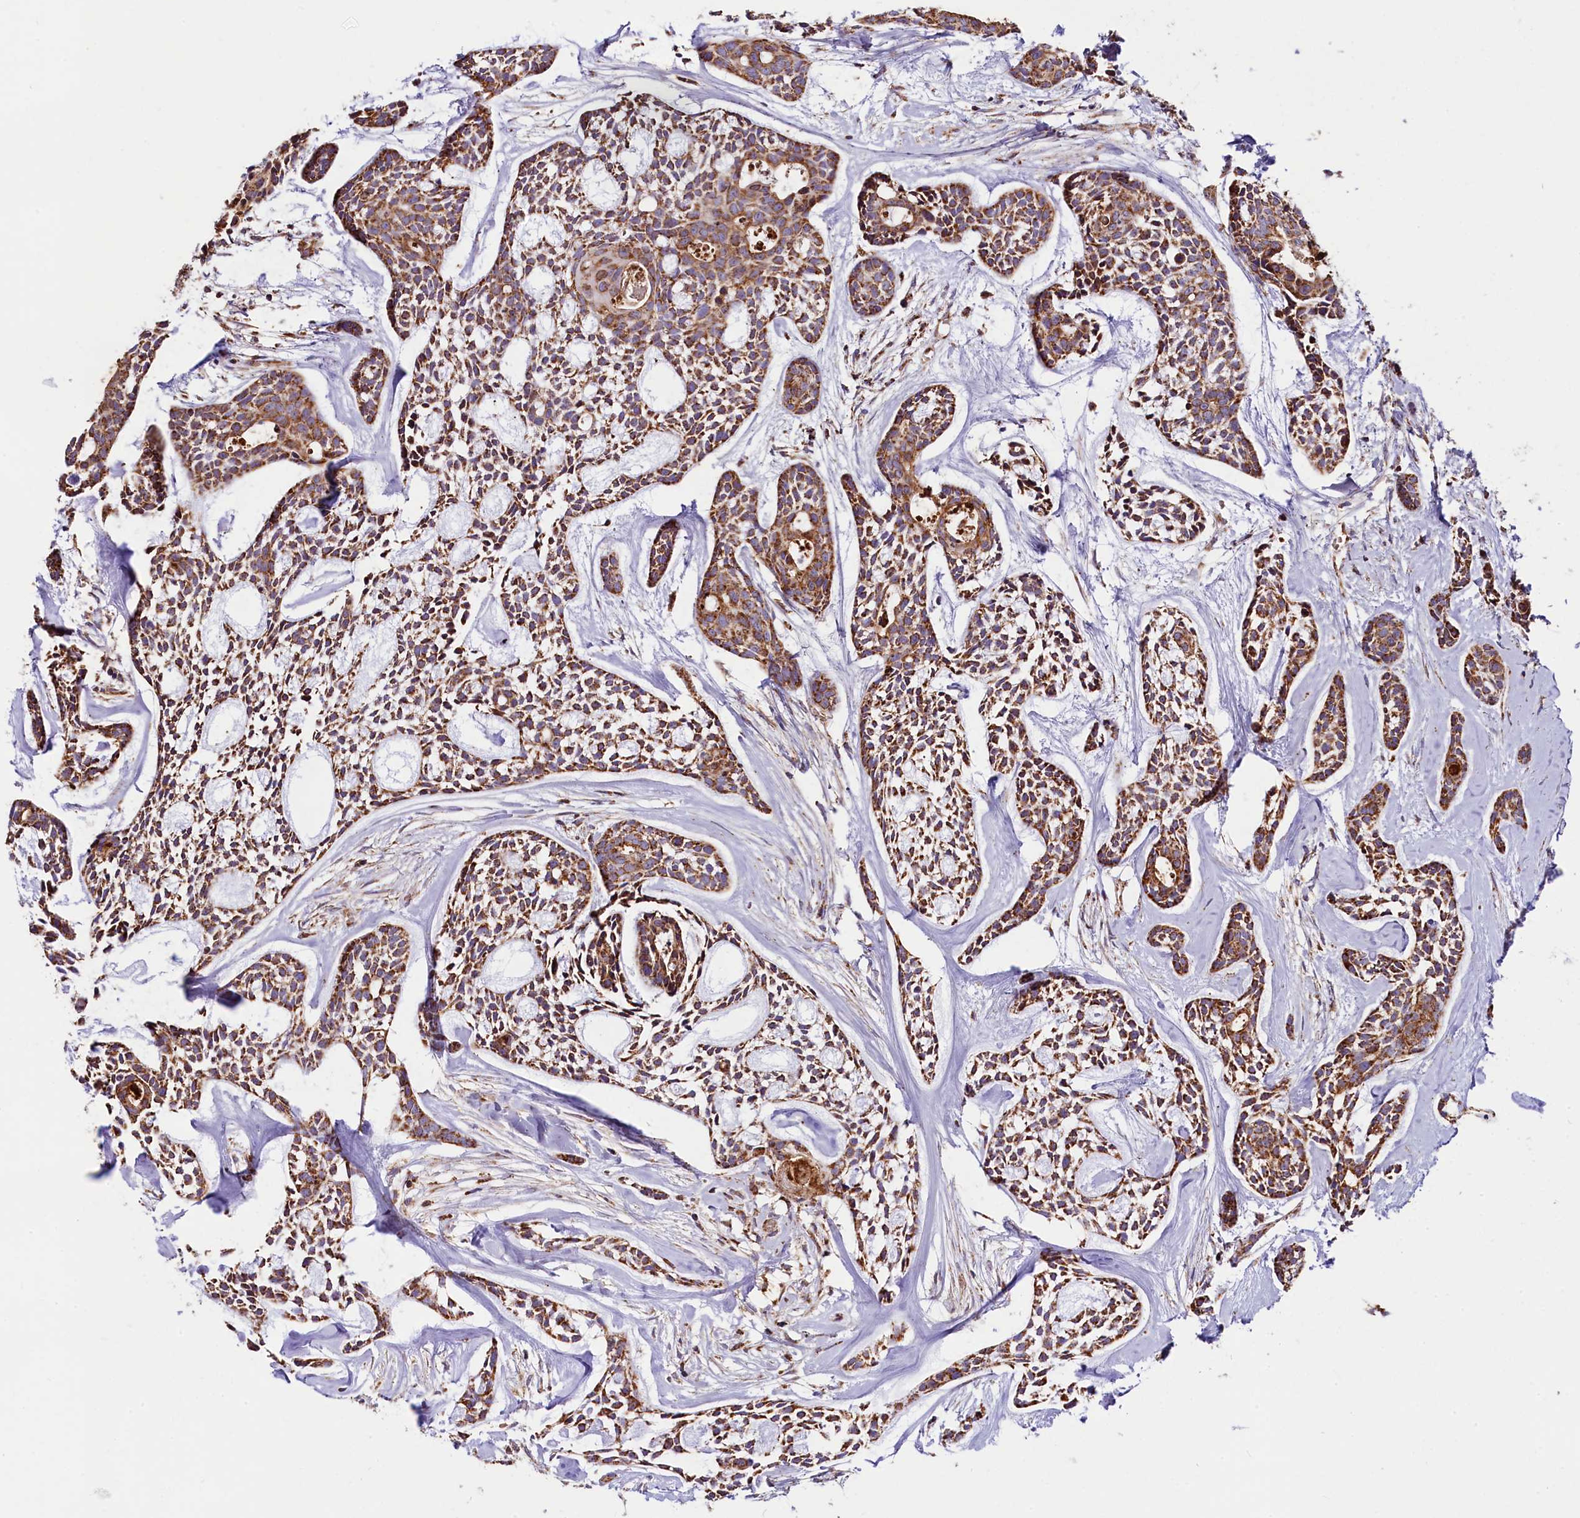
{"staining": {"intensity": "strong", "quantity": ">75%", "location": "cytoplasmic/membranous"}, "tissue": "head and neck cancer", "cell_type": "Tumor cells", "image_type": "cancer", "snomed": [{"axis": "morphology", "description": "Adenocarcinoma, NOS"}, {"axis": "topography", "description": "Subcutis"}, {"axis": "topography", "description": "Head-Neck"}], "caption": "A high amount of strong cytoplasmic/membranous expression is appreciated in about >75% of tumor cells in head and neck adenocarcinoma tissue.", "gene": "NDUFA8", "patient": {"sex": "female", "age": 73}}